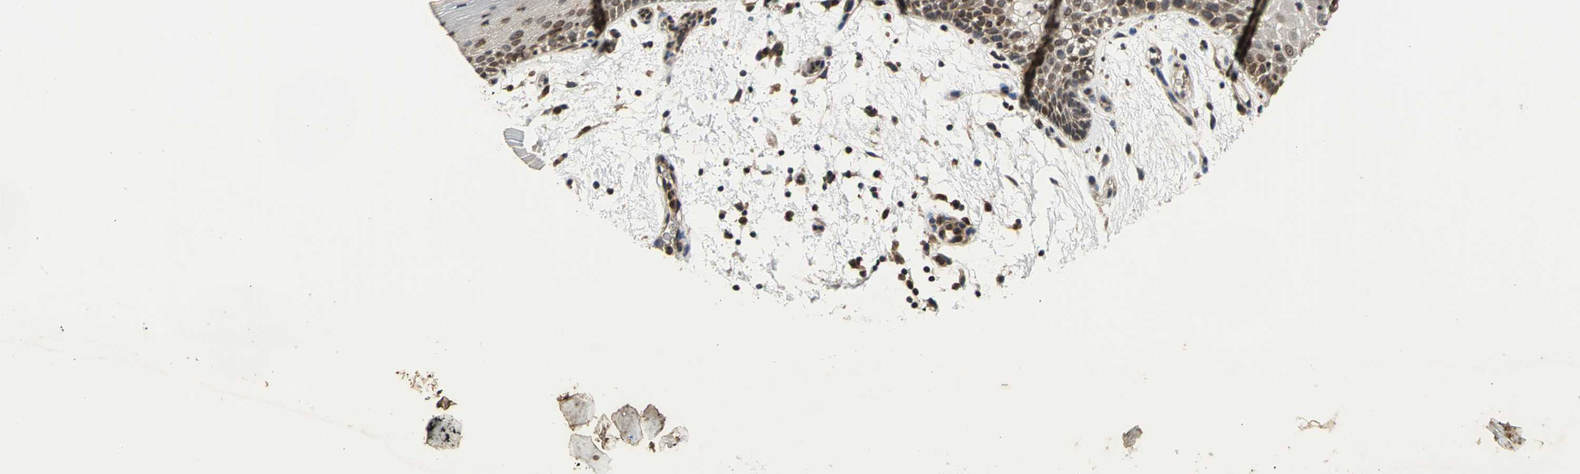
{"staining": {"intensity": "moderate", "quantity": ">75%", "location": "cytoplasmic/membranous,nuclear"}, "tissue": "oral mucosa", "cell_type": "Squamous epithelial cells", "image_type": "normal", "snomed": [{"axis": "morphology", "description": "Normal tissue, NOS"}, {"axis": "morphology", "description": "Squamous cell carcinoma, NOS"}, {"axis": "topography", "description": "Skeletal muscle"}, {"axis": "topography", "description": "Oral tissue"}, {"axis": "topography", "description": "Head-Neck"}], "caption": "About >75% of squamous epithelial cells in unremarkable human oral mucosa show moderate cytoplasmic/membranous,nuclear protein positivity as visualized by brown immunohistochemical staining.", "gene": "AHR", "patient": {"sex": "male", "age": 71}}